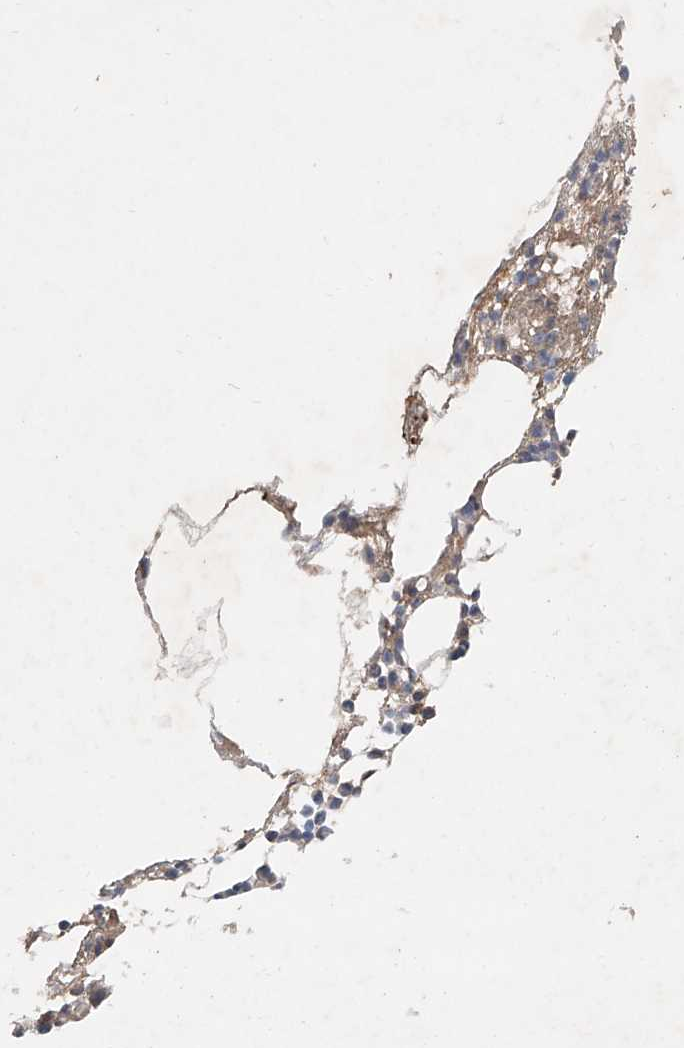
{"staining": {"intensity": "moderate", "quantity": "25%-75%", "location": "cytoplasmic/membranous"}, "tissue": "bone marrow", "cell_type": "Hematopoietic cells", "image_type": "normal", "snomed": [{"axis": "morphology", "description": "Normal tissue, NOS"}, {"axis": "morphology", "description": "Inflammation, NOS"}, {"axis": "topography", "description": "Bone marrow"}], "caption": "Bone marrow stained for a protein (brown) reveals moderate cytoplasmic/membranous positive positivity in approximately 25%-75% of hematopoietic cells.", "gene": "IER5", "patient": {"sex": "female", "age": 78}}